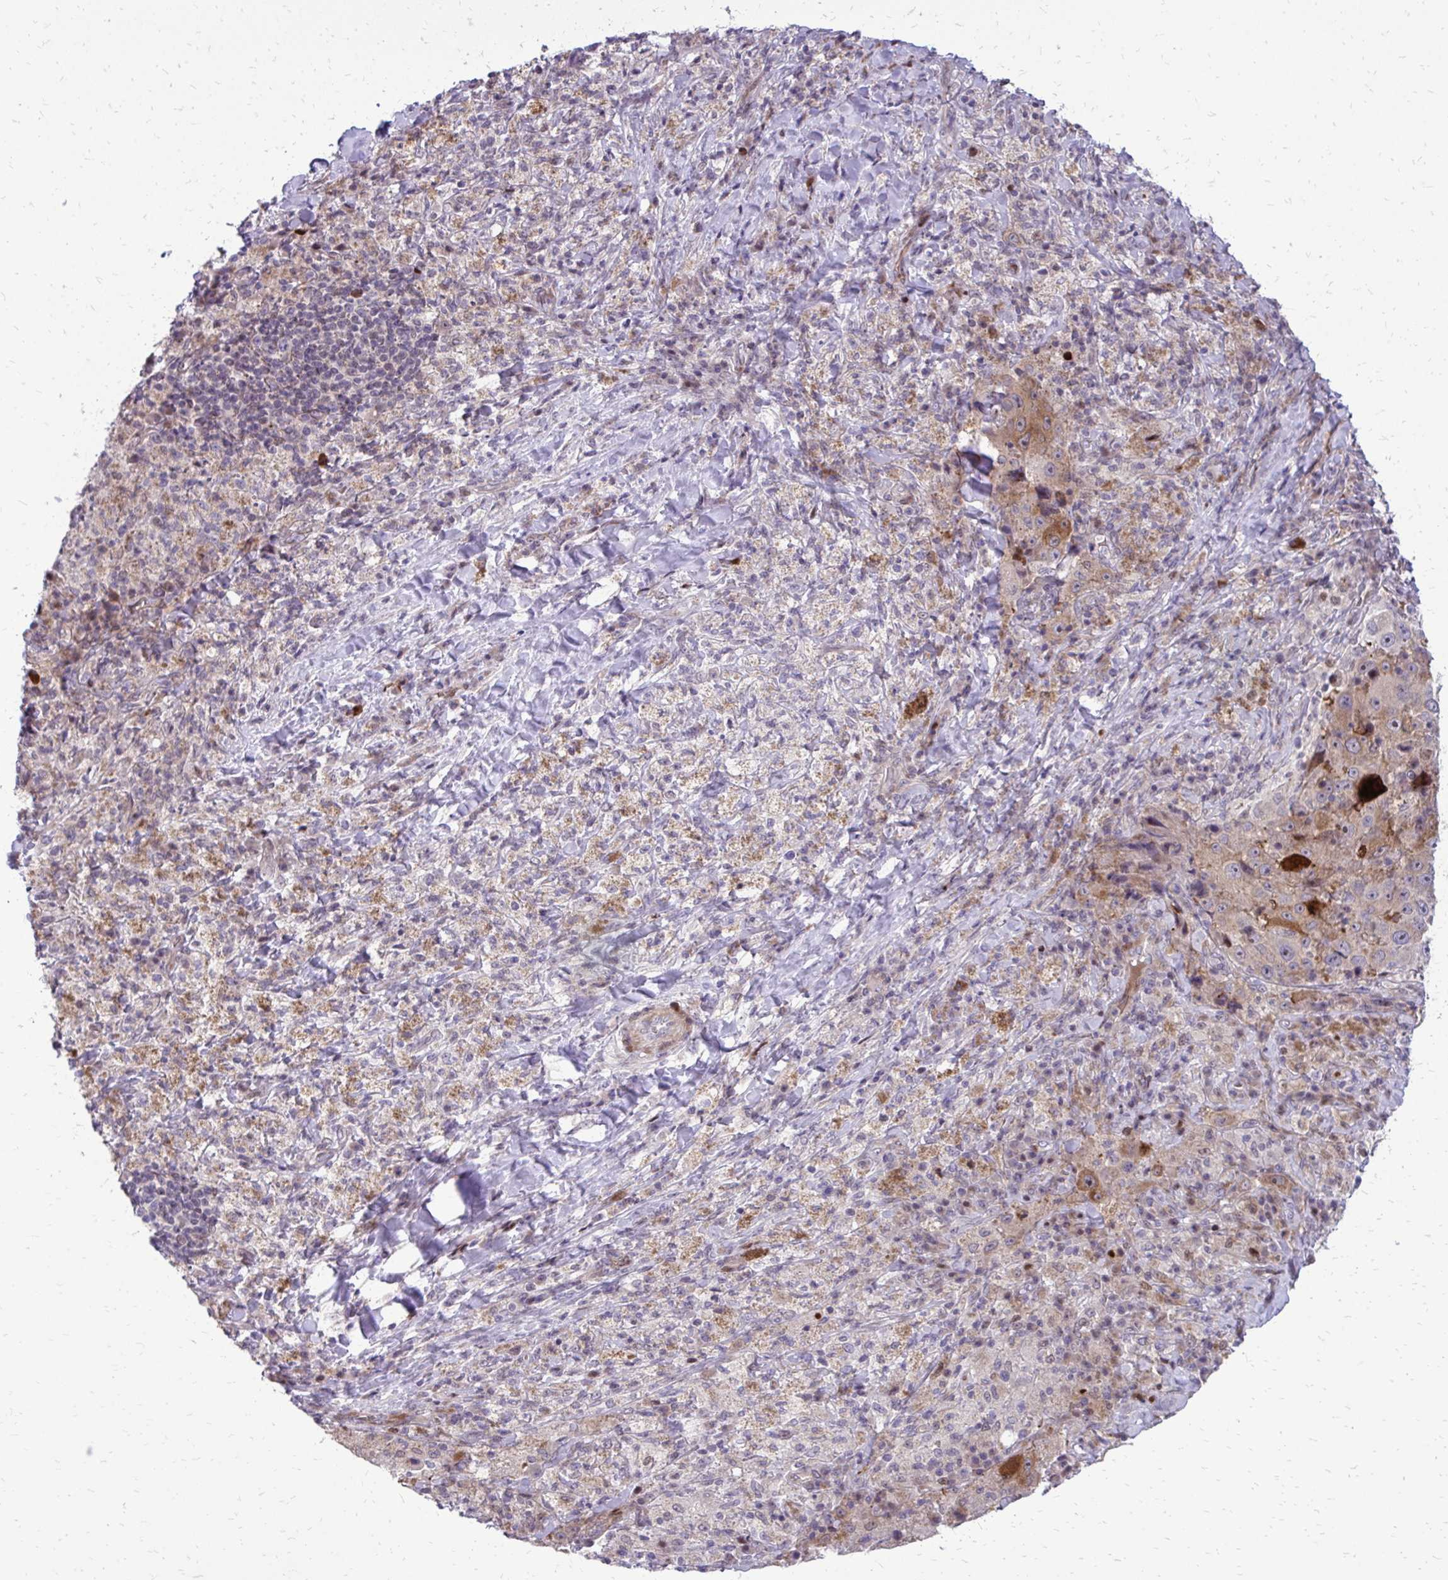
{"staining": {"intensity": "moderate", "quantity": "25%-75%", "location": "cytoplasmic/membranous"}, "tissue": "melanoma", "cell_type": "Tumor cells", "image_type": "cancer", "snomed": [{"axis": "morphology", "description": "Malignant melanoma, Metastatic site"}, {"axis": "topography", "description": "Lymph node"}], "caption": "Tumor cells exhibit medium levels of moderate cytoplasmic/membranous expression in about 25%-75% of cells in melanoma.", "gene": "PPDPFL", "patient": {"sex": "male", "age": 62}}